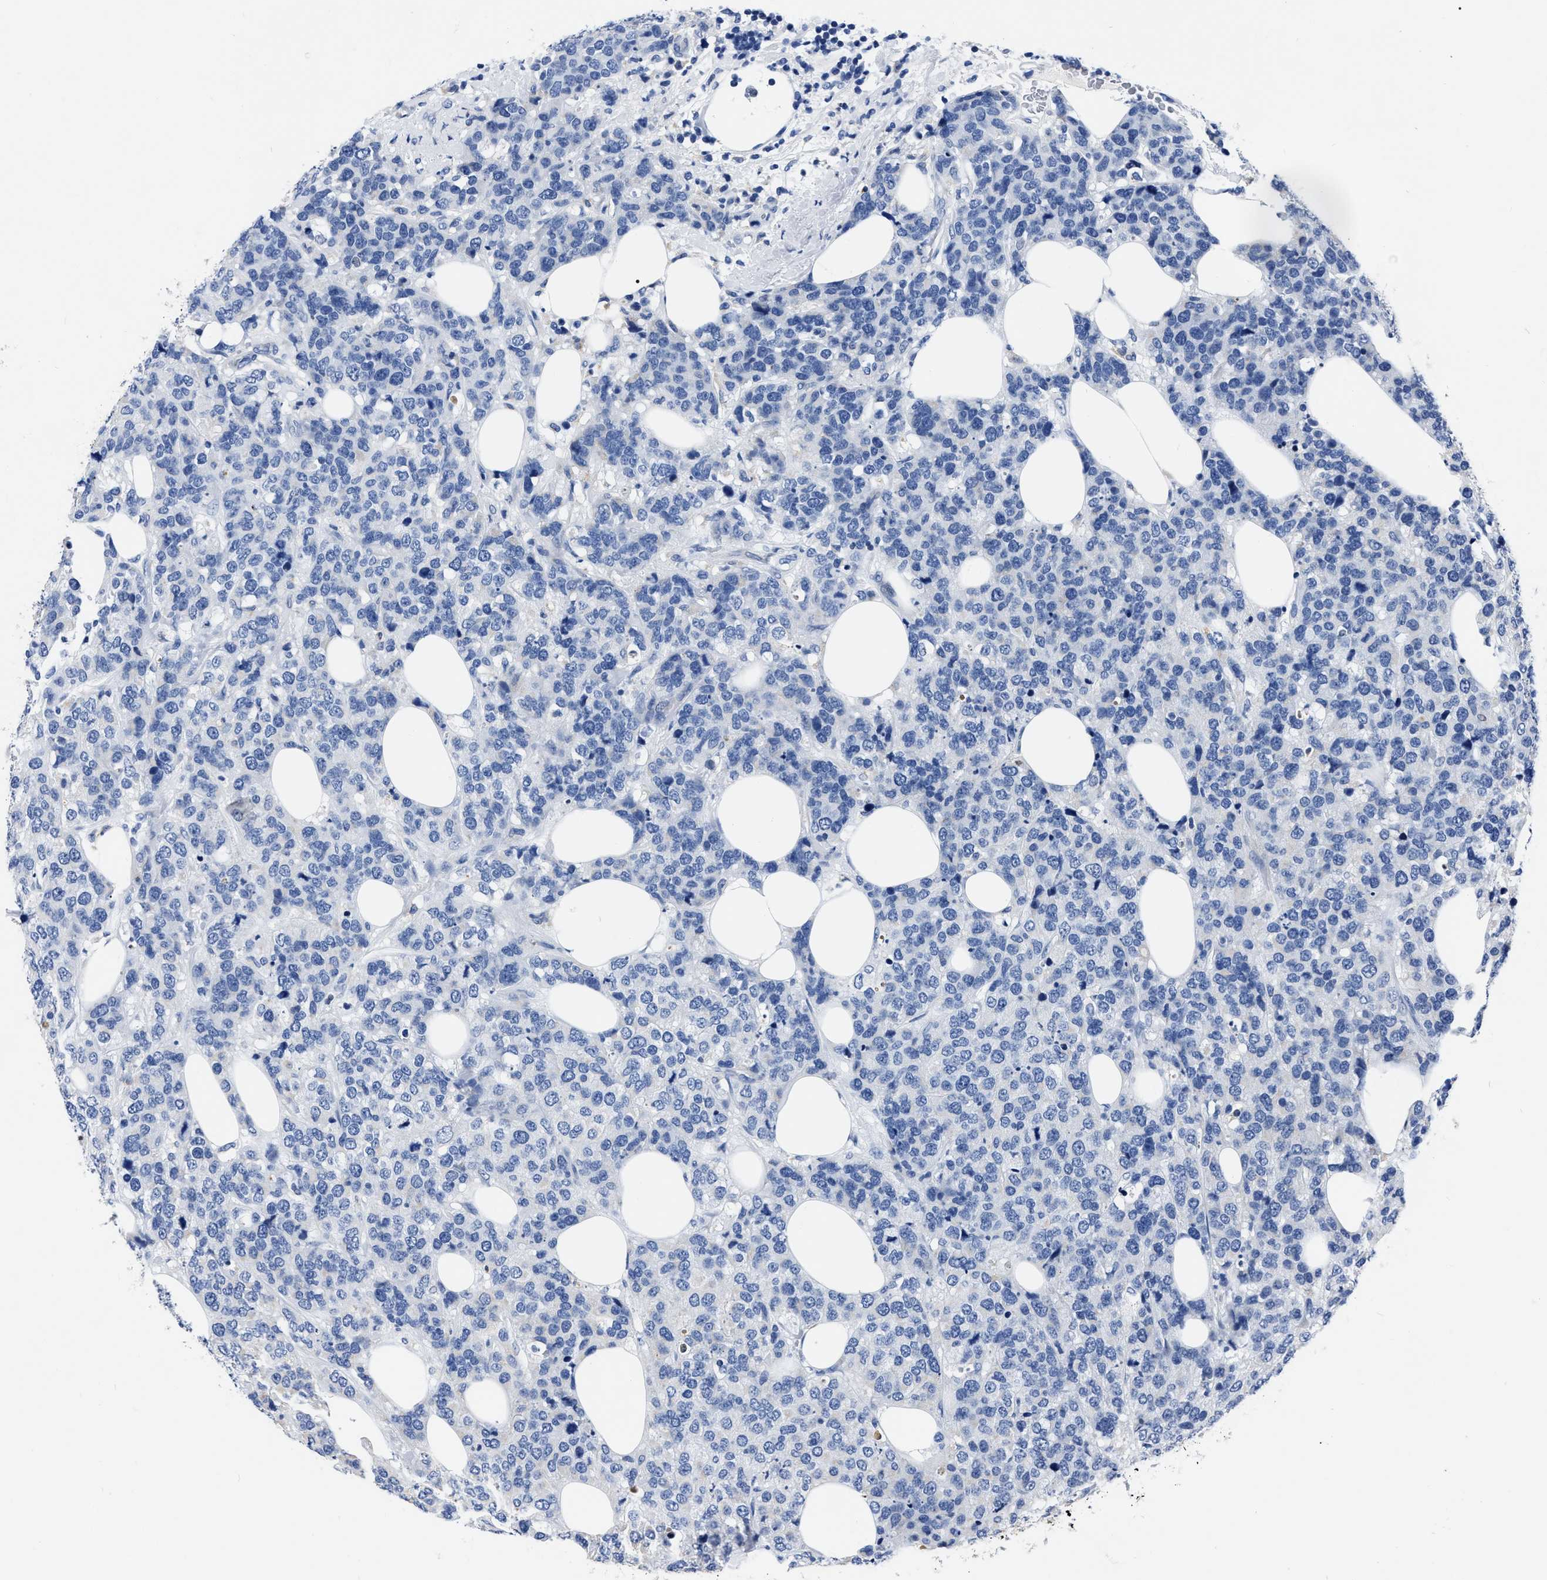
{"staining": {"intensity": "negative", "quantity": "none", "location": "none"}, "tissue": "breast cancer", "cell_type": "Tumor cells", "image_type": "cancer", "snomed": [{"axis": "morphology", "description": "Lobular carcinoma"}, {"axis": "topography", "description": "Breast"}], "caption": "DAB immunohistochemical staining of breast cancer (lobular carcinoma) demonstrates no significant staining in tumor cells.", "gene": "MOV10L1", "patient": {"sex": "female", "age": 59}}